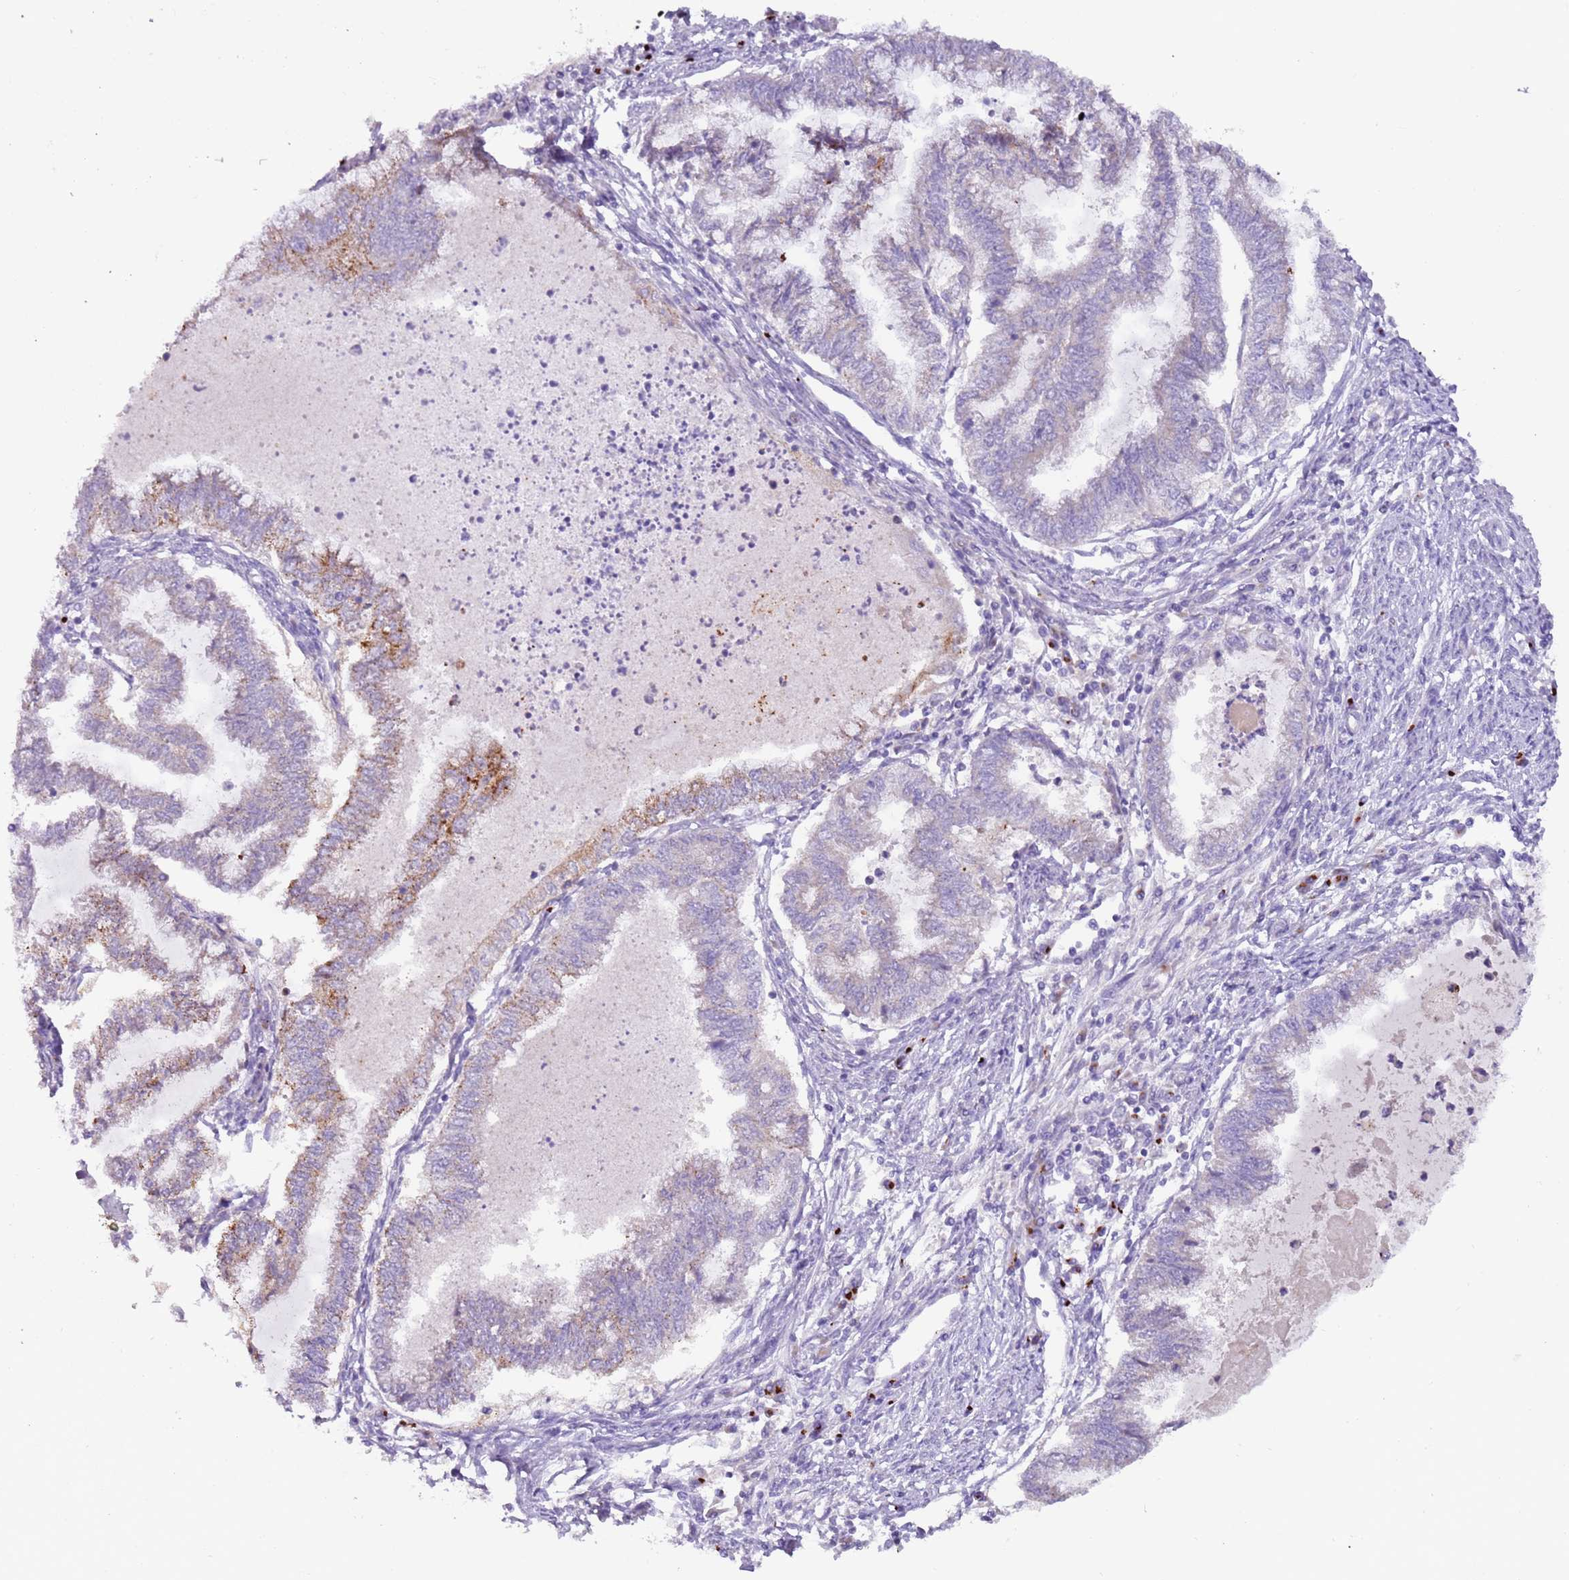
{"staining": {"intensity": "moderate", "quantity": "<25%", "location": "cytoplasmic/membranous"}, "tissue": "endometrial cancer", "cell_type": "Tumor cells", "image_type": "cancer", "snomed": [{"axis": "morphology", "description": "Adenocarcinoma, NOS"}, {"axis": "topography", "description": "Endometrium"}], "caption": "This is a photomicrograph of immunohistochemistry (IHC) staining of adenocarcinoma (endometrial), which shows moderate staining in the cytoplasmic/membranous of tumor cells.", "gene": "C2CD3", "patient": {"sex": "female", "age": 79}}